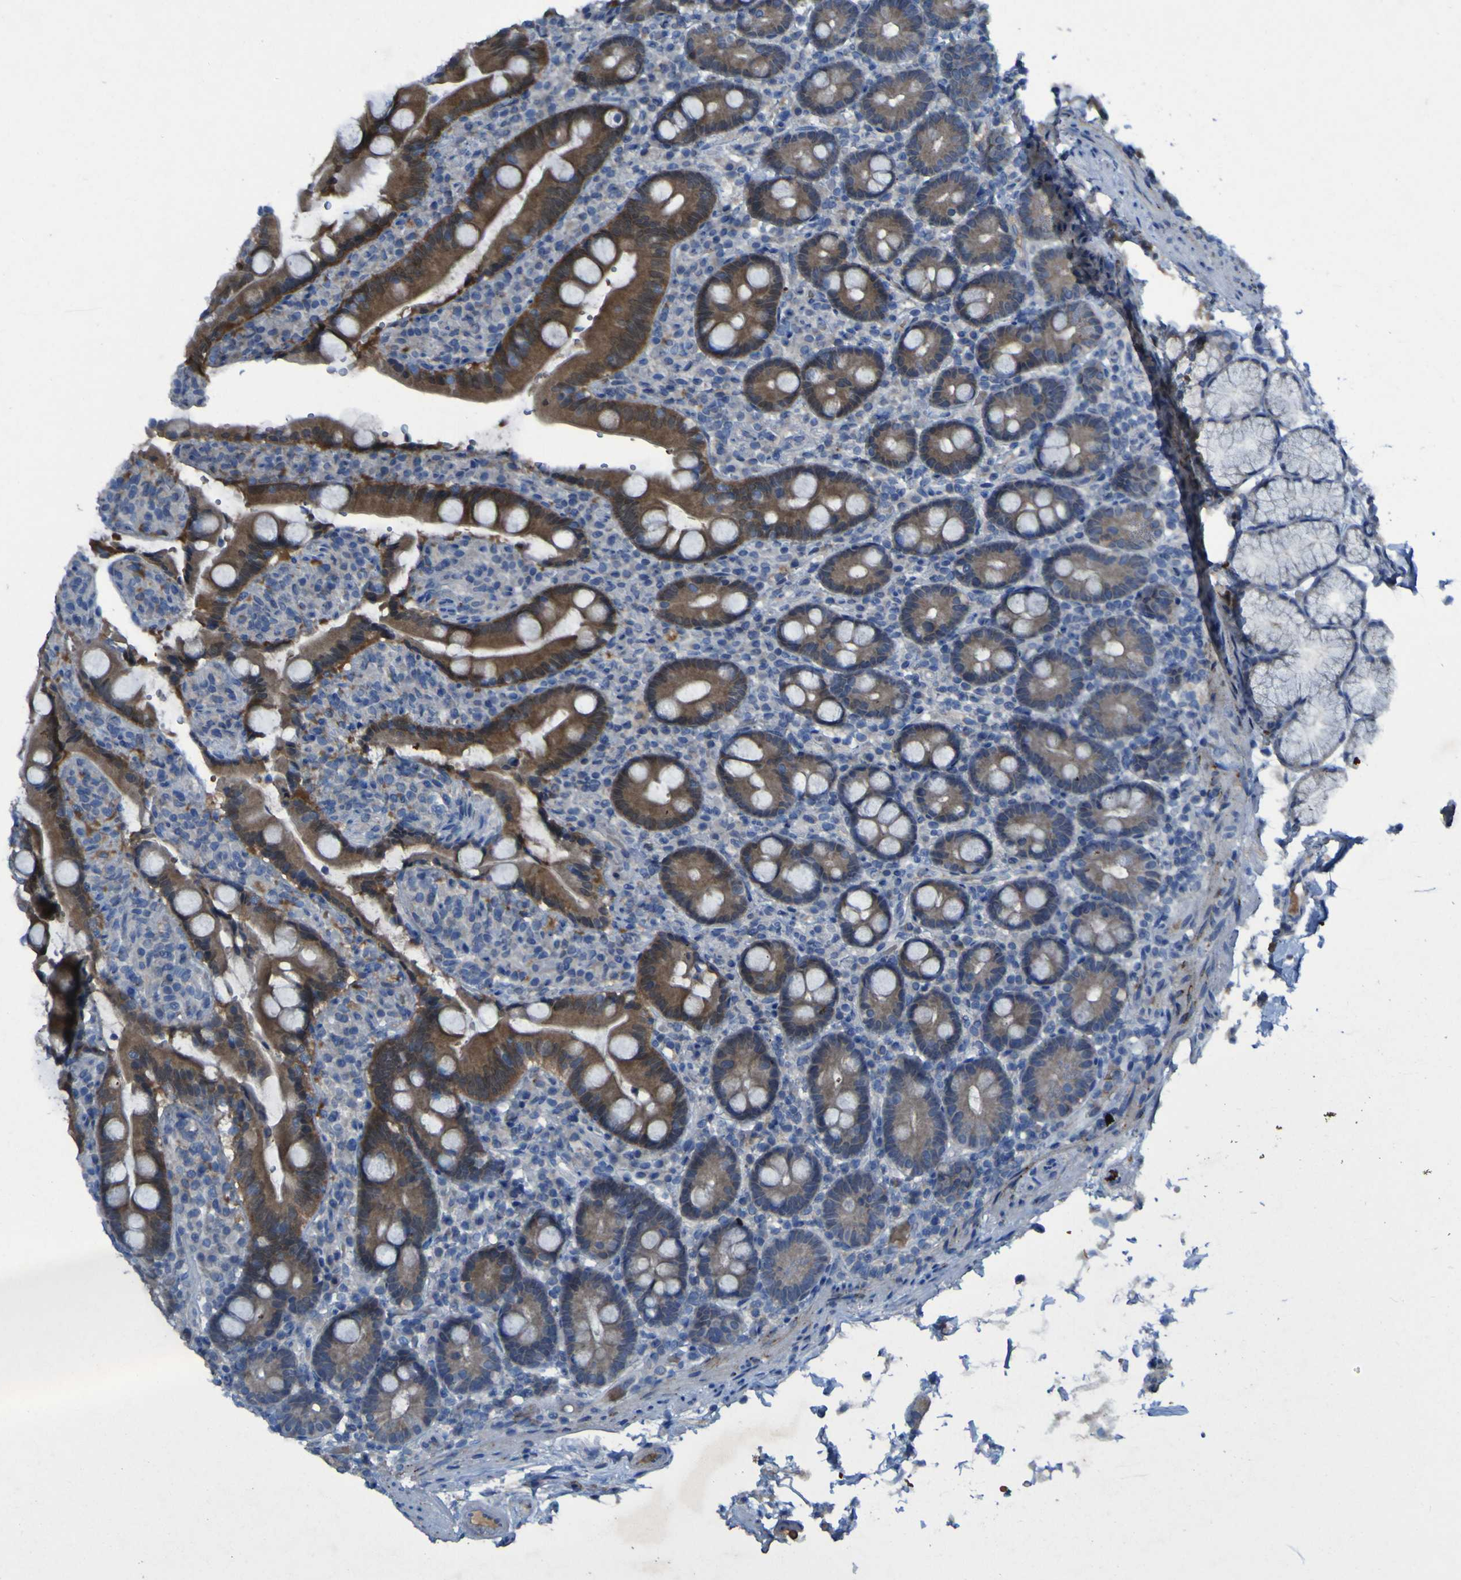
{"staining": {"intensity": "moderate", "quantity": ">75%", "location": "cytoplasmic/membranous"}, "tissue": "duodenum", "cell_type": "Glandular cells", "image_type": "normal", "snomed": [{"axis": "morphology", "description": "Normal tissue, NOS"}, {"axis": "topography", "description": "Small intestine, NOS"}], "caption": "Duodenum stained with IHC shows moderate cytoplasmic/membranous expression in about >75% of glandular cells.", "gene": "SGK2", "patient": {"sex": "female", "age": 71}}